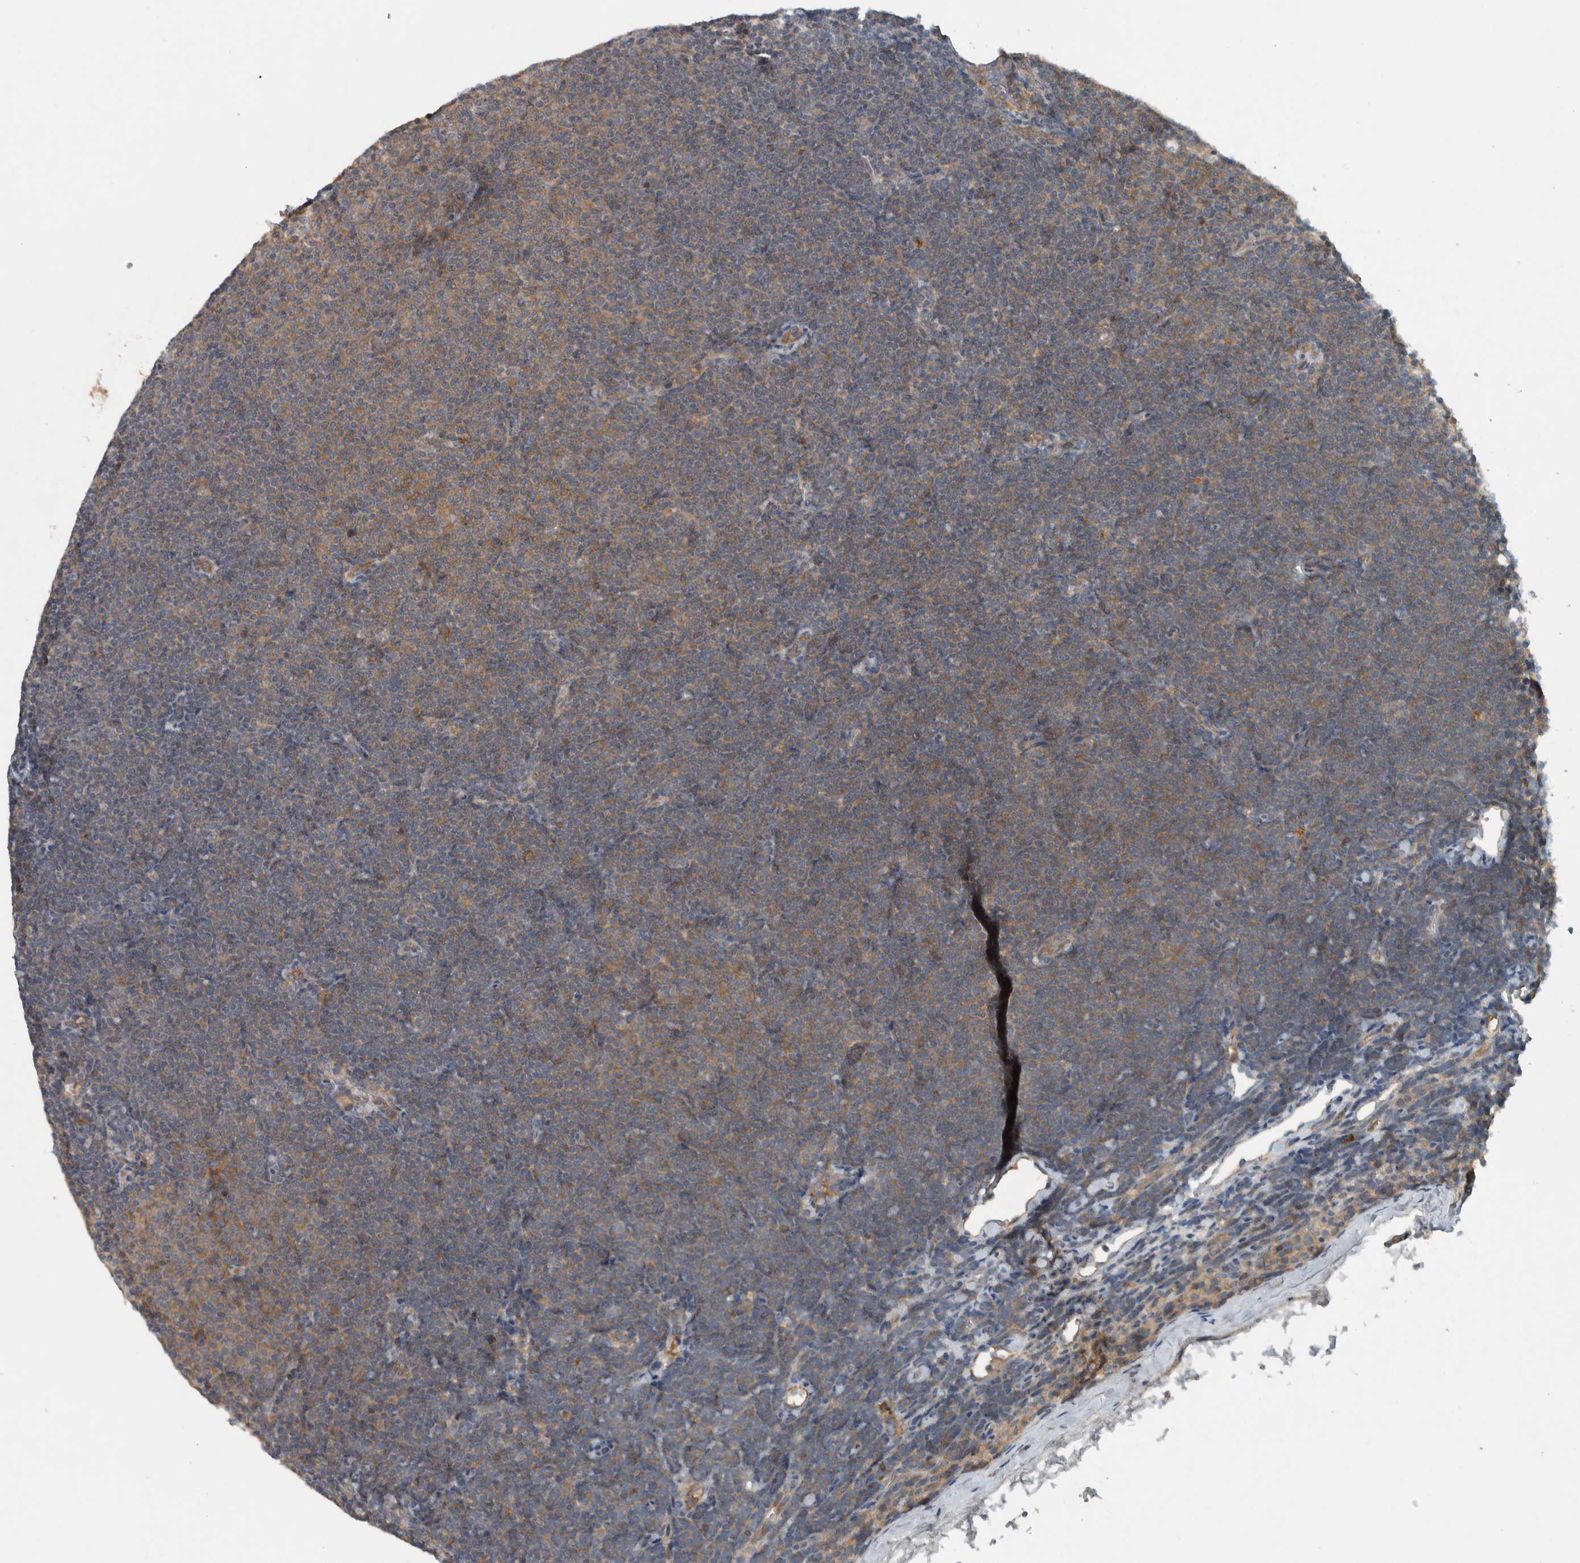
{"staining": {"intensity": "moderate", "quantity": "25%-75%", "location": "cytoplasmic/membranous"}, "tissue": "lymphoma", "cell_type": "Tumor cells", "image_type": "cancer", "snomed": [{"axis": "morphology", "description": "Malignant lymphoma, non-Hodgkin's type, Low grade"}, {"axis": "topography", "description": "Lymph node"}], "caption": "Human lymphoma stained with a protein marker displays moderate staining in tumor cells.", "gene": "CLCN2", "patient": {"sex": "female", "age": 53}}